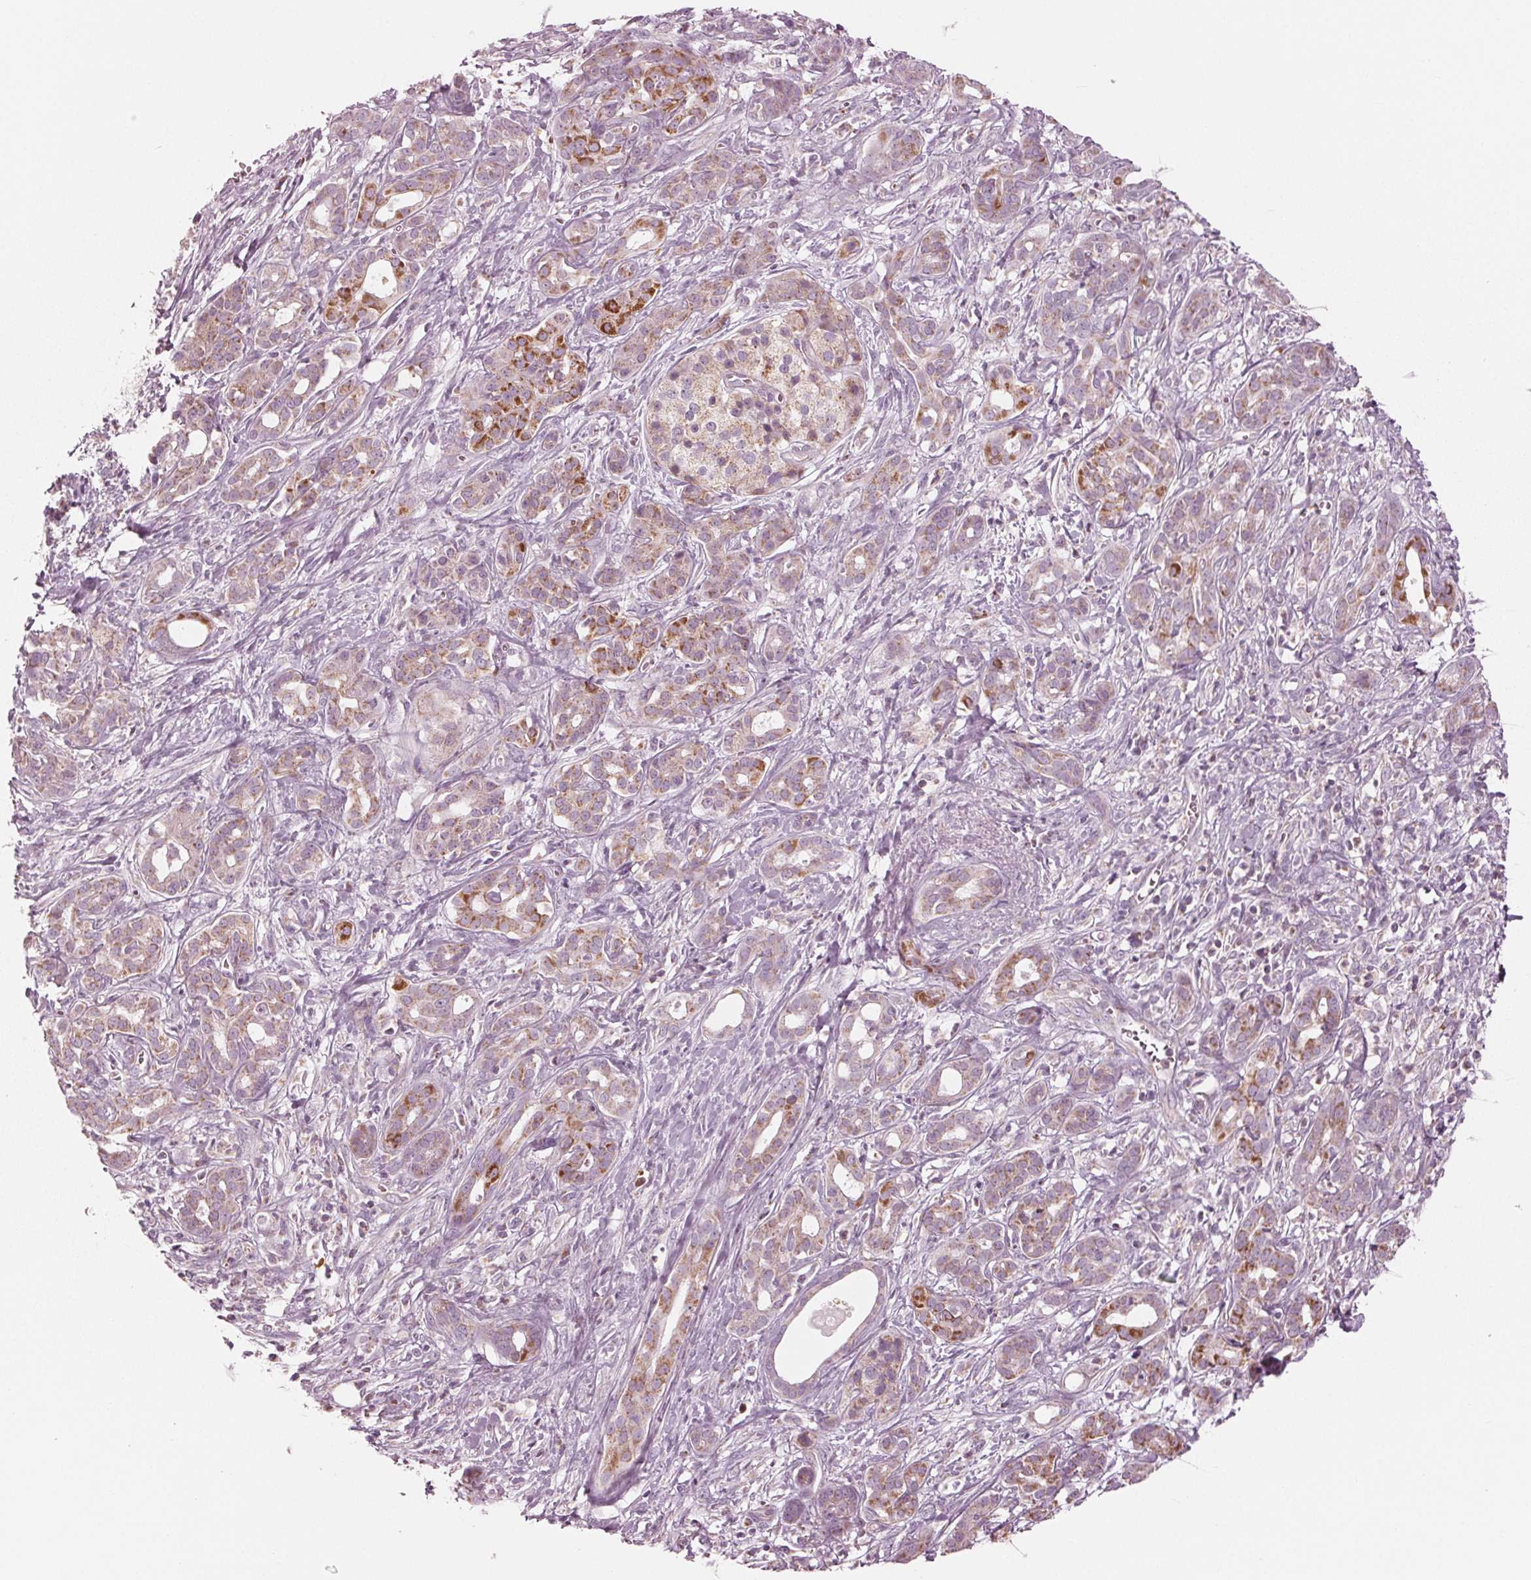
{"staining": {"intensity": "moderate", "quantity": "25%-75%", "location": "cytoplasmic/membranous"}, "tissue": "pancreatic cancer", "cell_type": "Tumor cells", "image_type": "cancer", "snomed": [{"axis": "morphology", "description": "Adenocarcinoma, NOS"}, {"axis": "topography", "description": "Pancreas"}], "caption": "Human pancreatic cancer (adenocarcinoma) stained for a protein (brown) exhibits moderate cytoplasmic/membranous positive positivity in about 25%-75% of tumor cells.", "gene": "CLN6", "patient": {"sex": "male", "age": 61}}